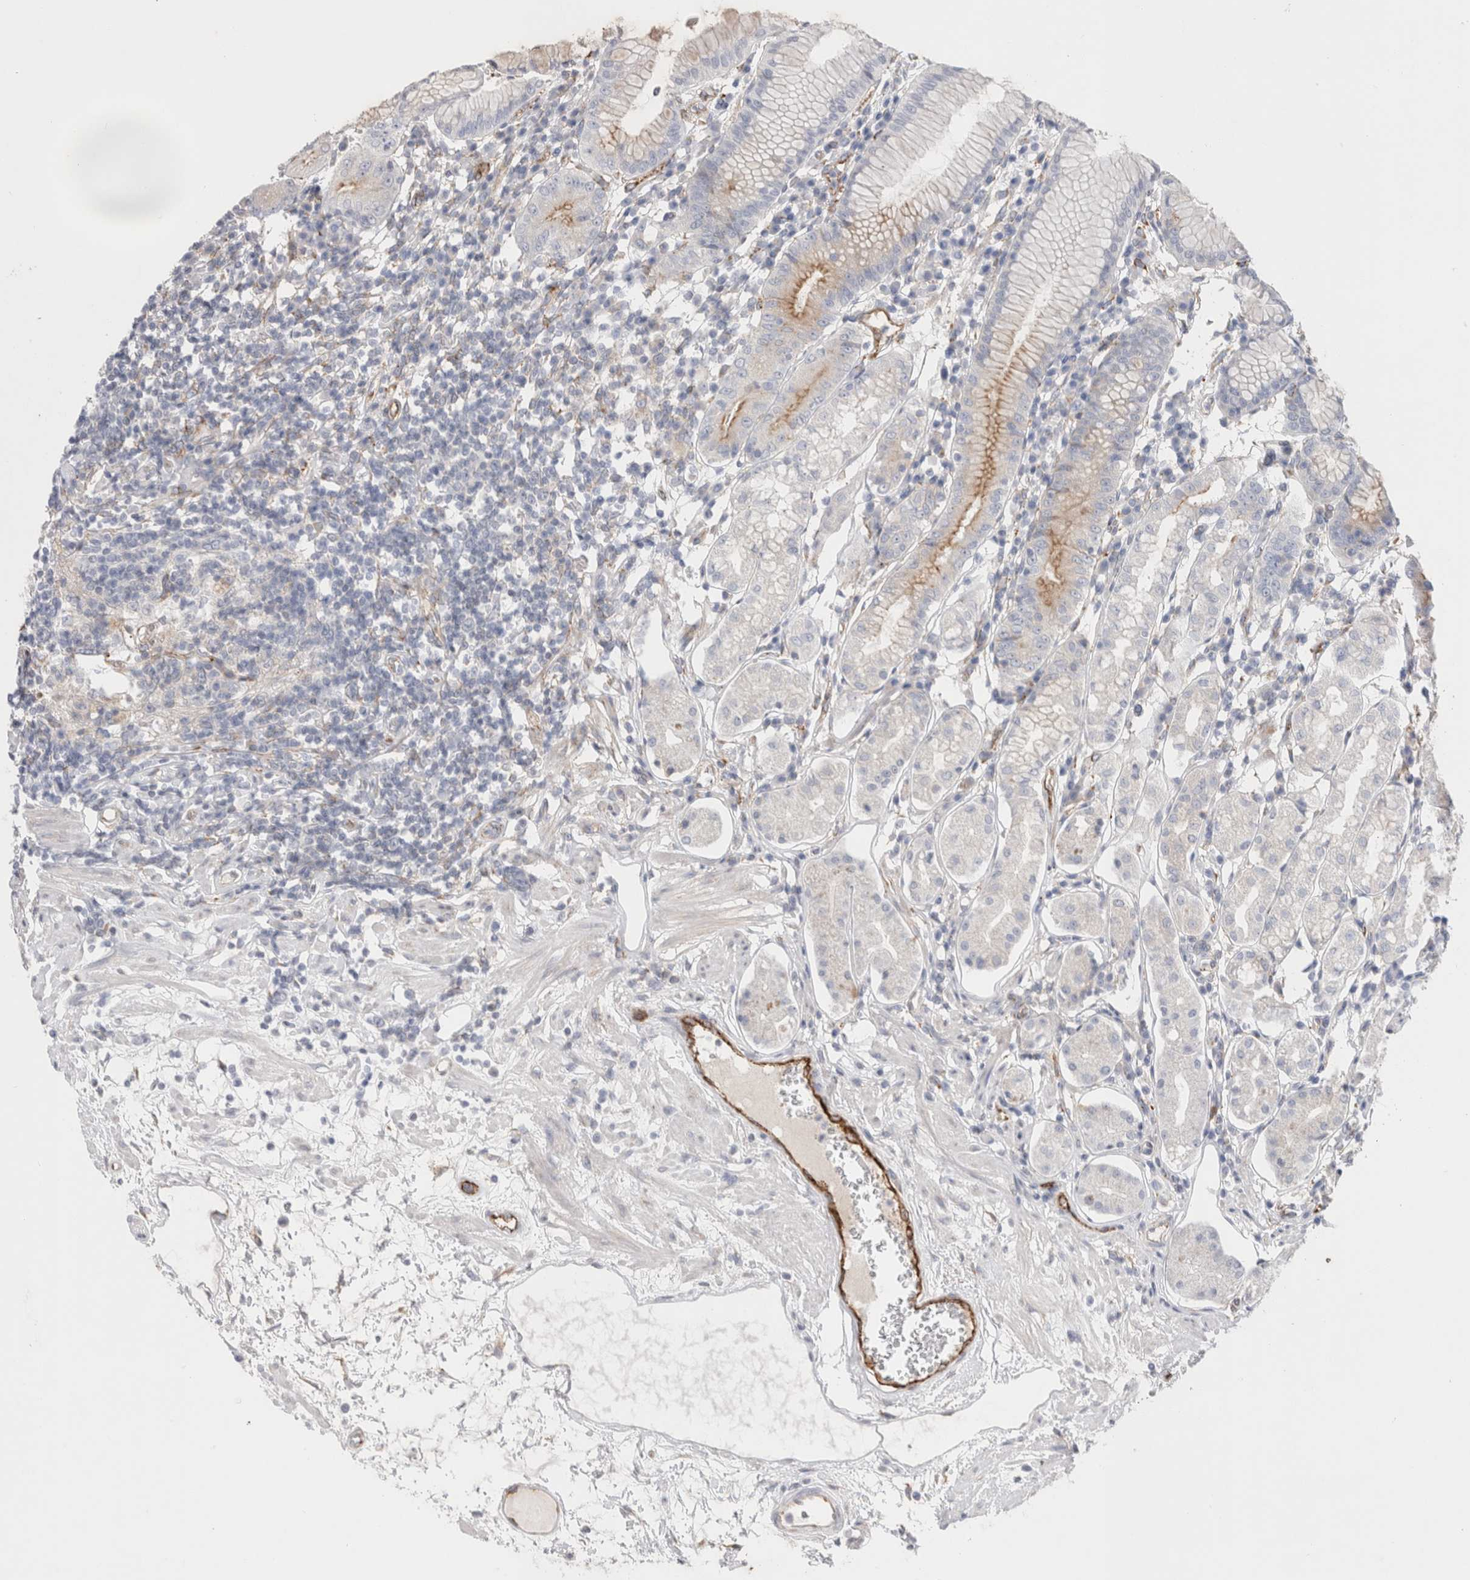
{"staining": {"intensity": "weak", "quantity": "<25%", "location": "cytoplasmic/membranous"}, "tissue": "stomach", "cell_type": "Glandular cells", "image_type": "normal", "snomed": [{"axis": "morphology", "description": "Normal tissue, NOS"}, {"axis": "topography", "description": "Stomach"}, {"axis": "topography", "description": "Stomach, lower"}], "caption": "Immunohistochemistry (IHC) histopathology image of benign stomach: human stomach stained with DAB (3,3'-diaminobenzidine) displays no significant protein staining in glandular cells.", "gene": "CNPY4", "patient": {"sex": "female", "age": 56}}